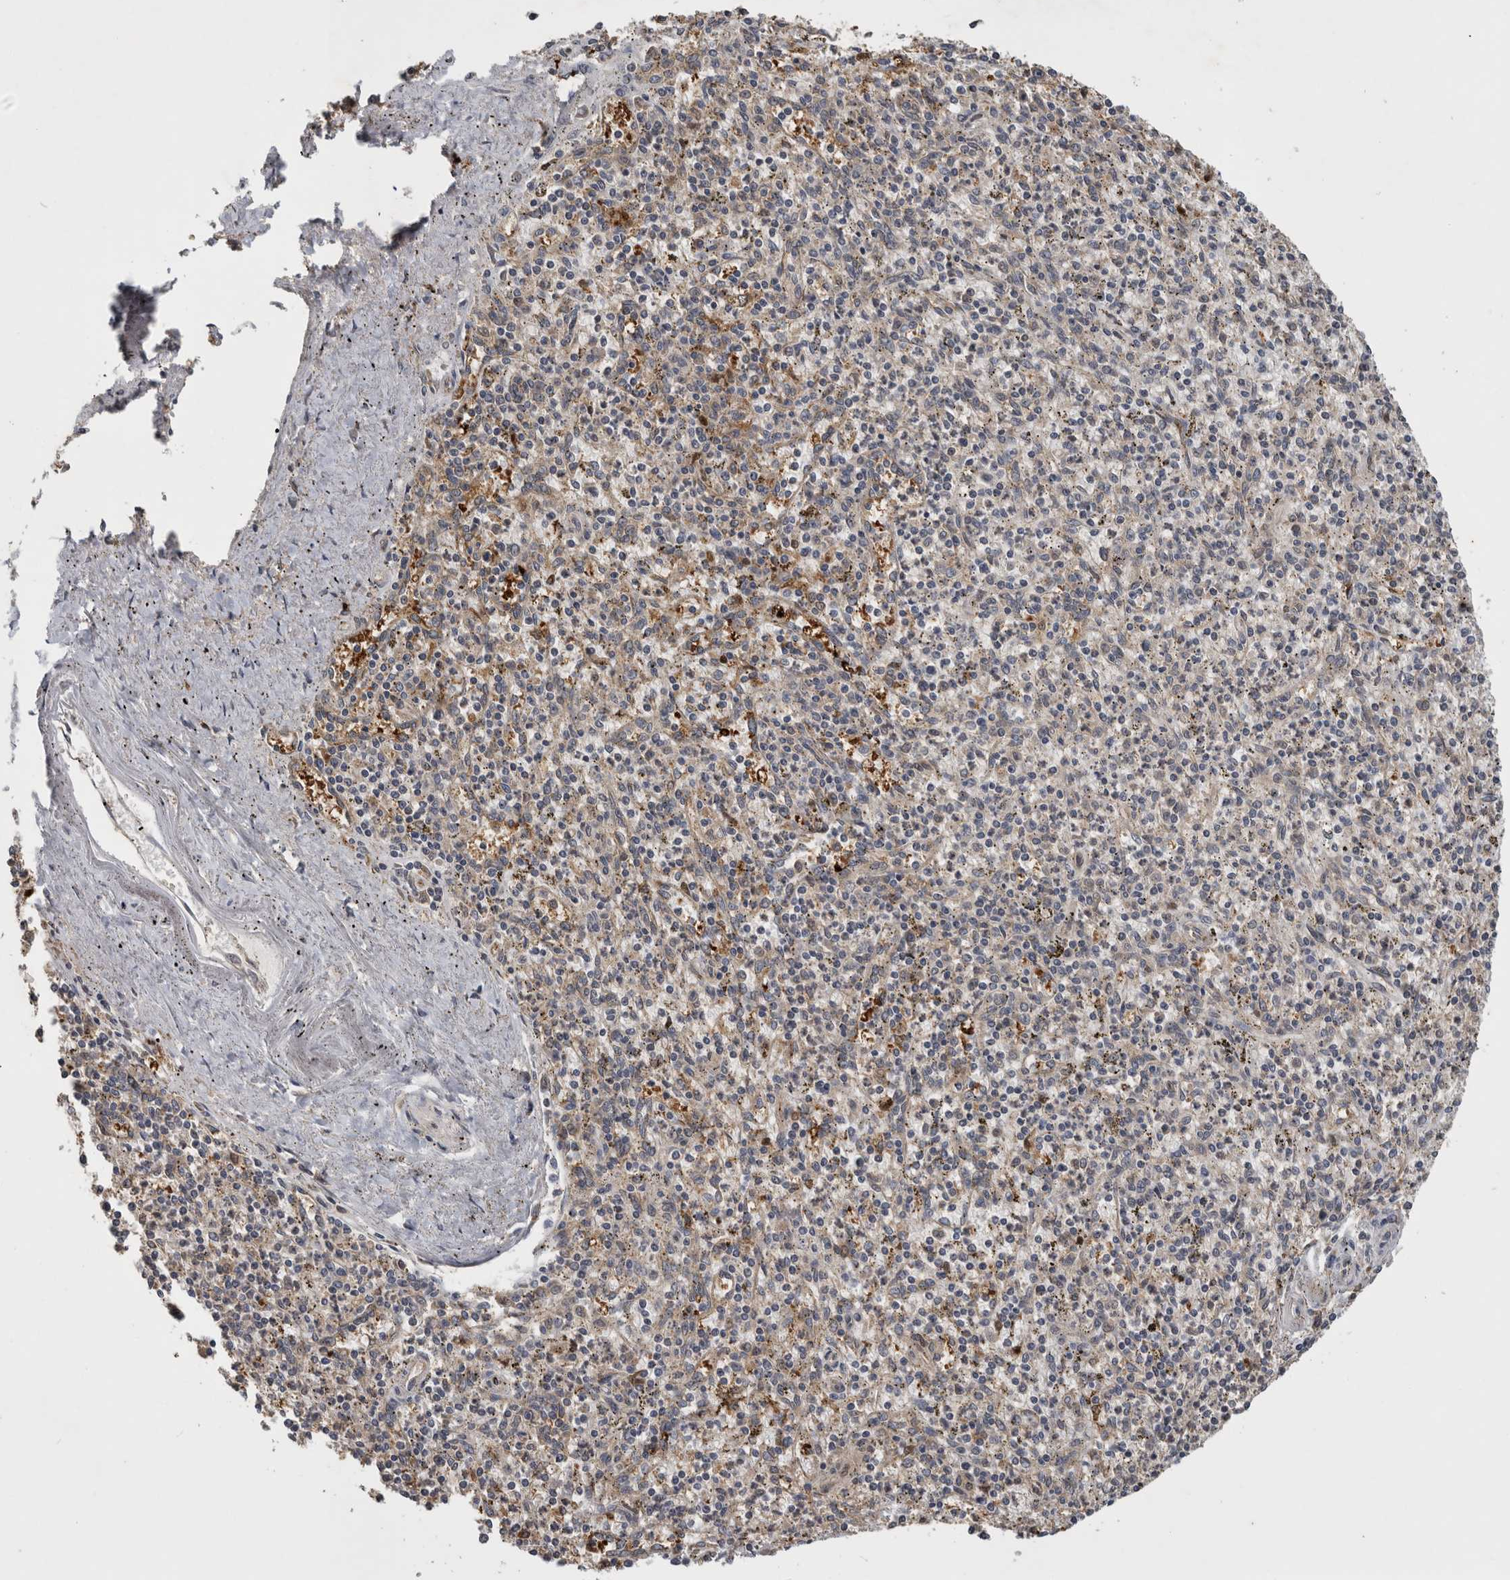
{"staining": {"intensity": "weak", "quantity": "<25%", "location": "cytoplasmic/membranous"}, "tissue": "spleen", "cell_type": "Cells in red pulp", "image_type": "normal", "snomed": [{"axis": "morphology", "description": "Normal tissue, NOS"}, {"axis": "topography", "description": "Spleen"}], "caption": "Spleen stained for a protein using immunohistochemistry (IHC) displays no positivity cells in red pulp.", "gene": "ATXN2", "patient": {"sex": "male", "age": 72}}